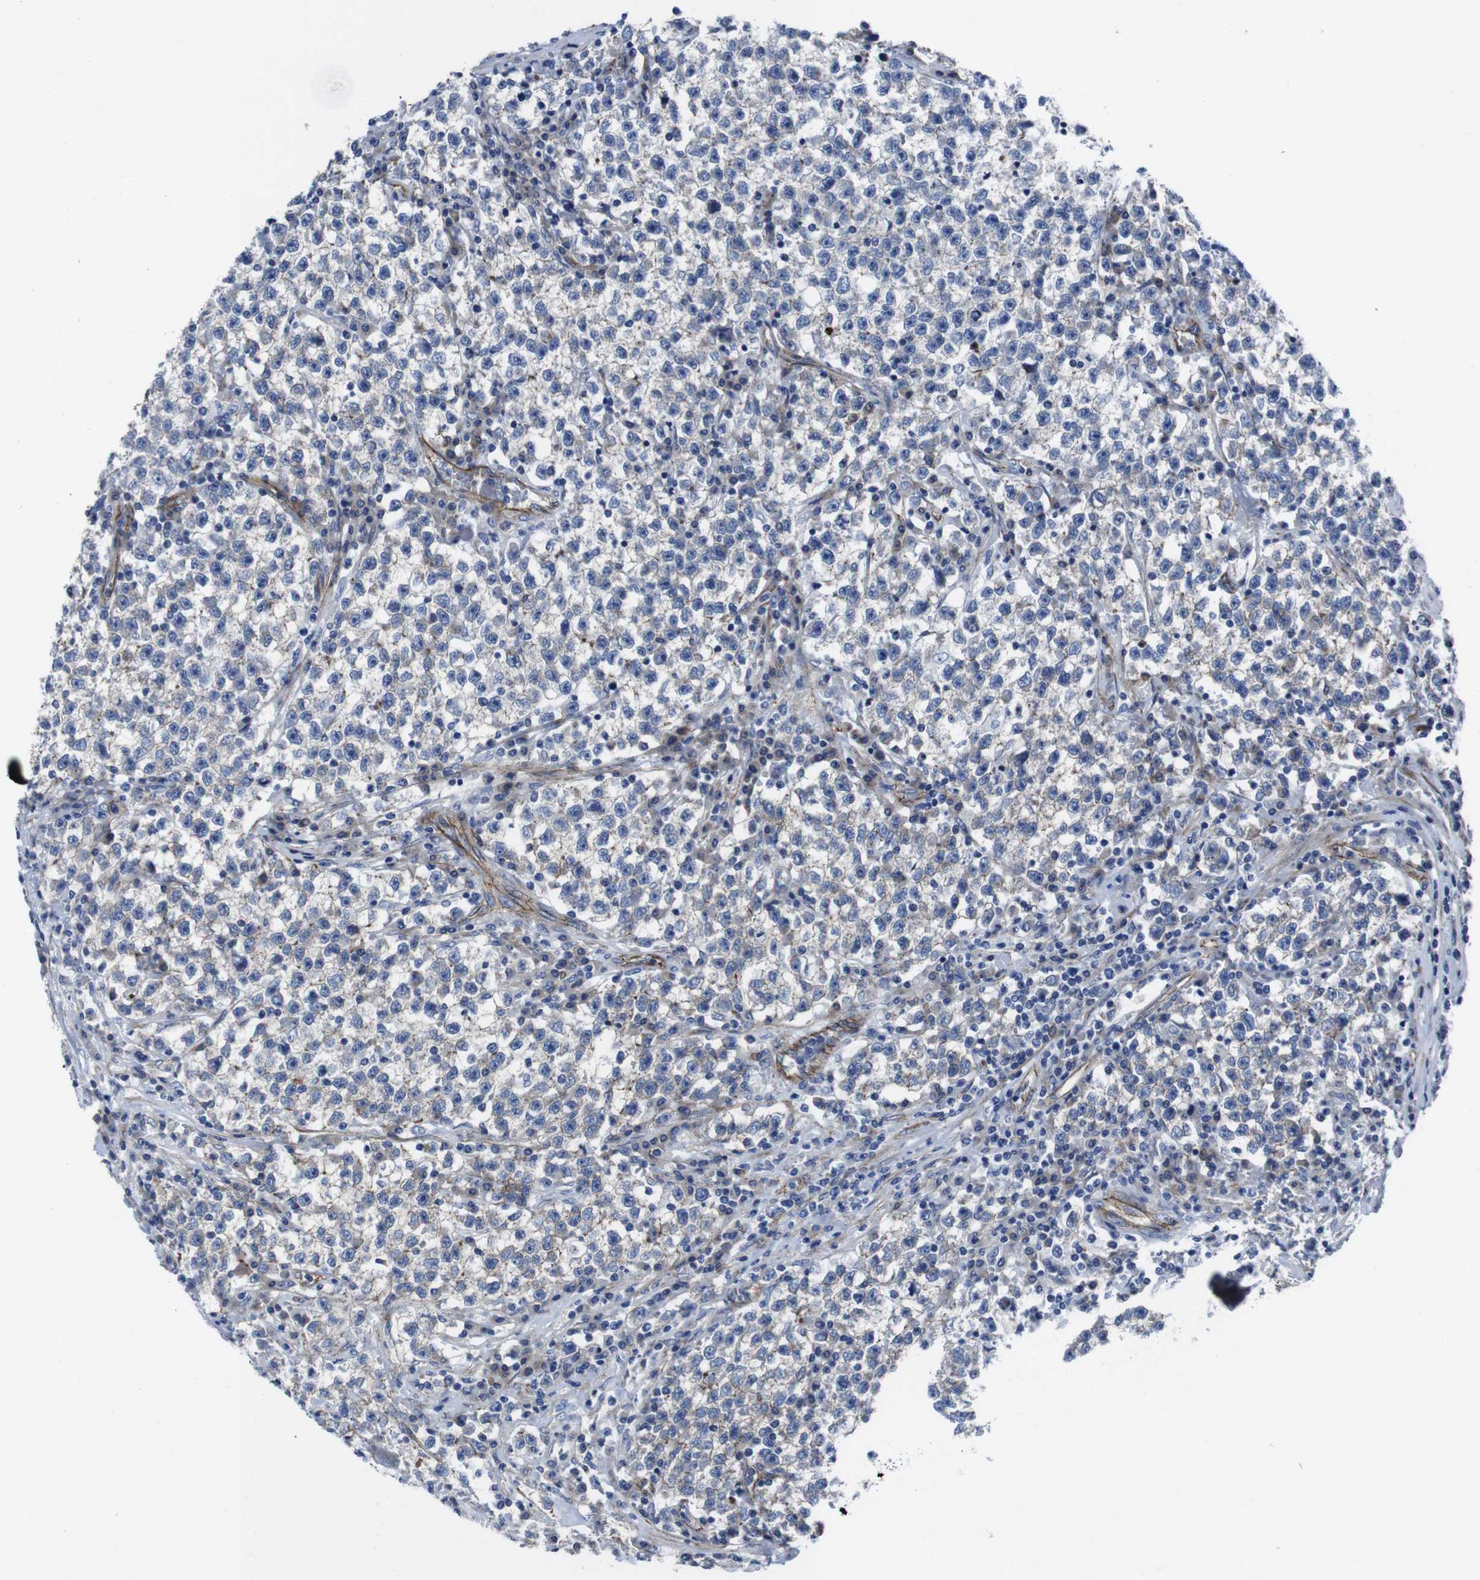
{"staining": {"intensity": "negative", "quantity": "none", "location": "none"}, "tissue": "testis cancer", "cell_type": "Tumor cells", "image_type": "cancer", "snomed": [{"axis": "morphology", "description": "Seminoma, NOS"}, {"axis": "topography", "description": "Testis"}], "caption": "DAB (3,3'-diaminobenzidine) immunohistochemical staining of testis seminoma displays no significant positivity in tumor cells.", "gene": "NUMB", "patient": {"sex": "male", "age": 22}}